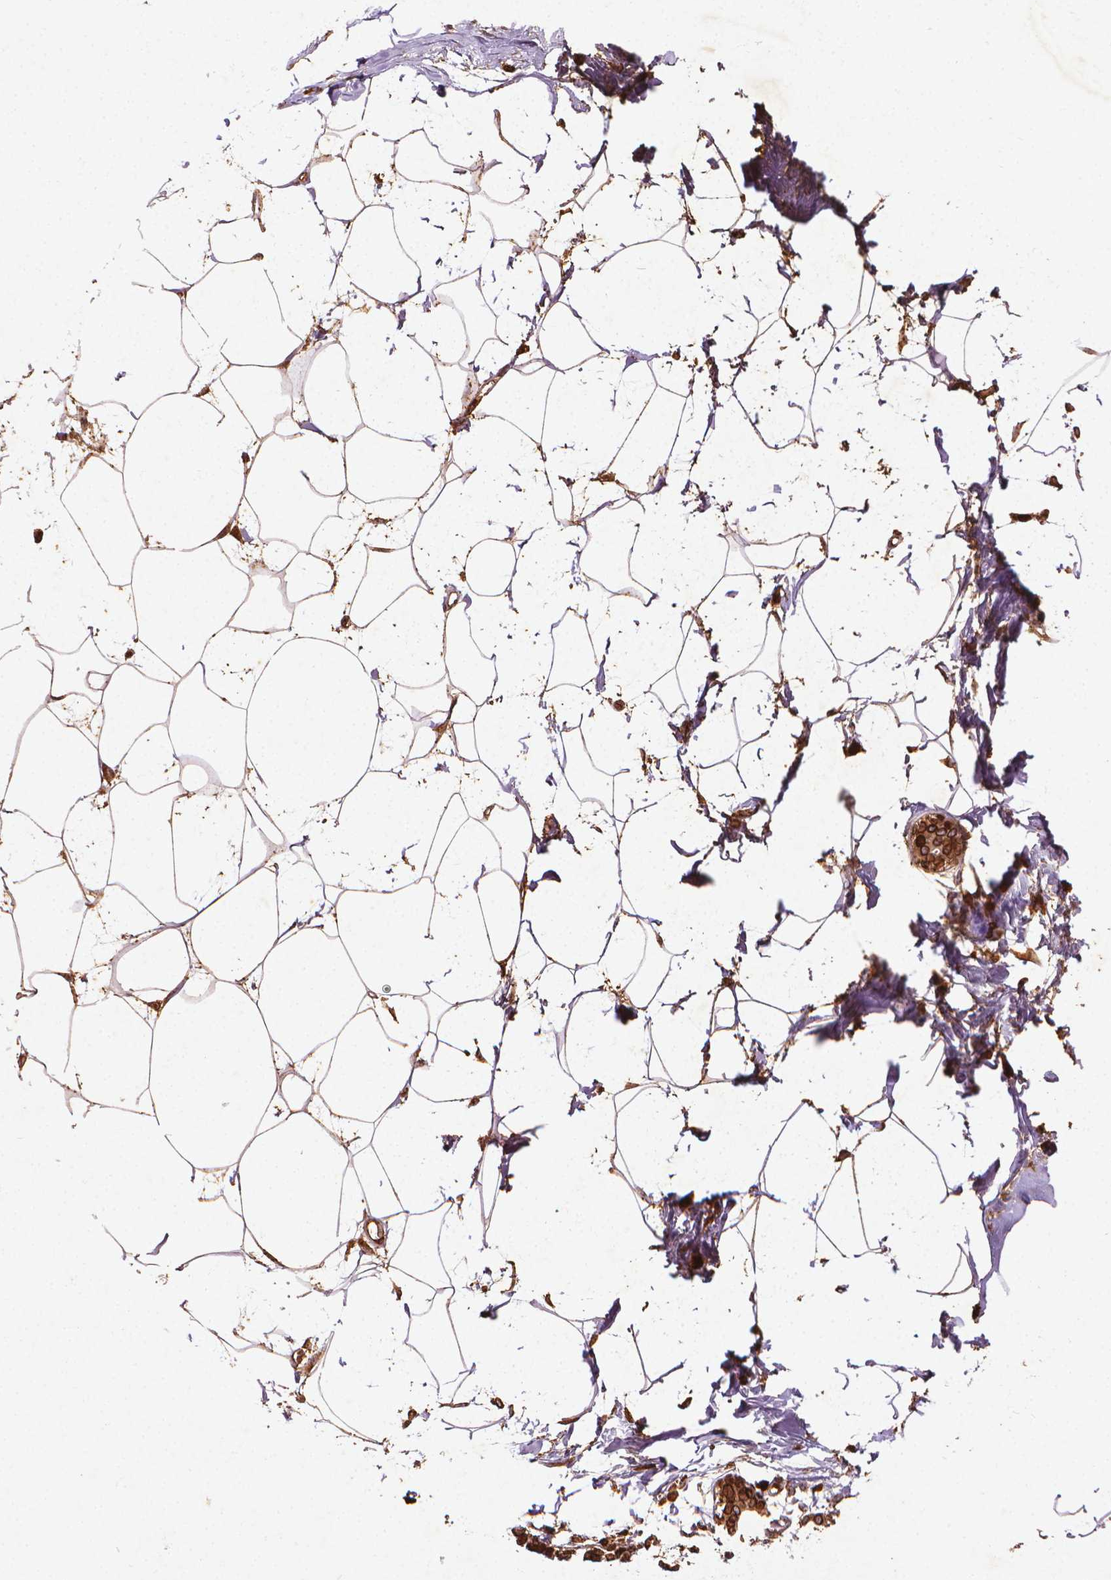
{"staining": {"intensity": "moderate", "quantity": "25%-75%", "location": "cytoplasmic/membranous,nuclear"}, "tissue": "breast", "cell_type": "Adipocytes", "image_type": "normal", "snomed": [{"axis": "morphology", "description": "Normal tissue, NOS"}, {"axis": "topography", "description": "Breast"}], "caption": "IHC image of benign human breast stained for a protein (brown), which exhibits medium levels of moderate cytoplasmic/membranous,nuclear positivity in approximately 25%-75% of adipocytes.", "gene": "LMNB1", "patient": {"sex": "female", "age": 45}}